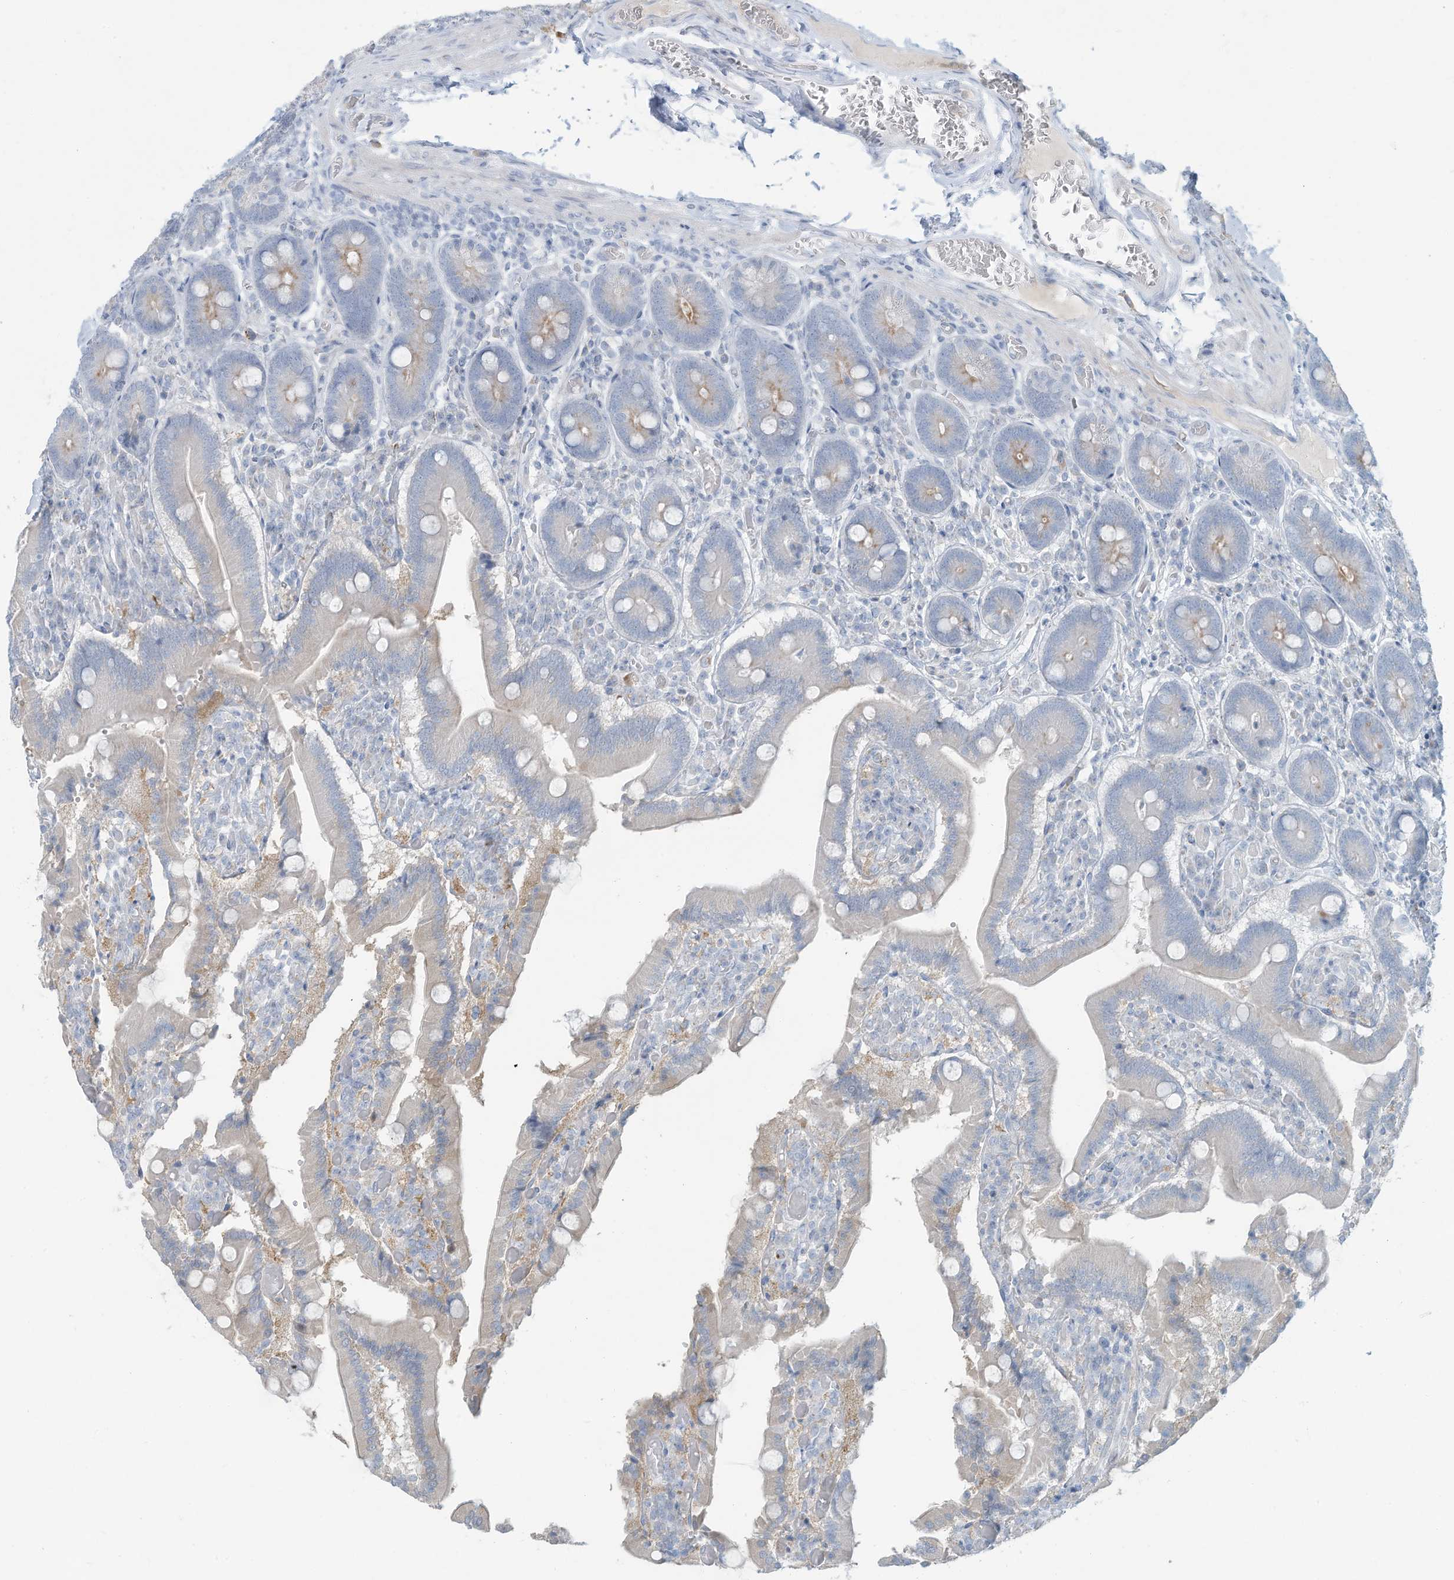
{"staining": {"intensity": "weak", "quantity": "<25%", "location": "cytoplasmic/membranous"}, "tissue": "duodenum", "cell_type": "Glandular cells", "image_type": "normal", "snomed": [{"axis": "morphology", "description": "Normal tissue, NOS"}, {"axis": "topography", "description": "Duodenum"}], "caption": "Glandular cells are negative for brown protein staining in unremarkable duodenum.", "gene": "ERI2", "patient": {"sex": "female", "age": 62}}